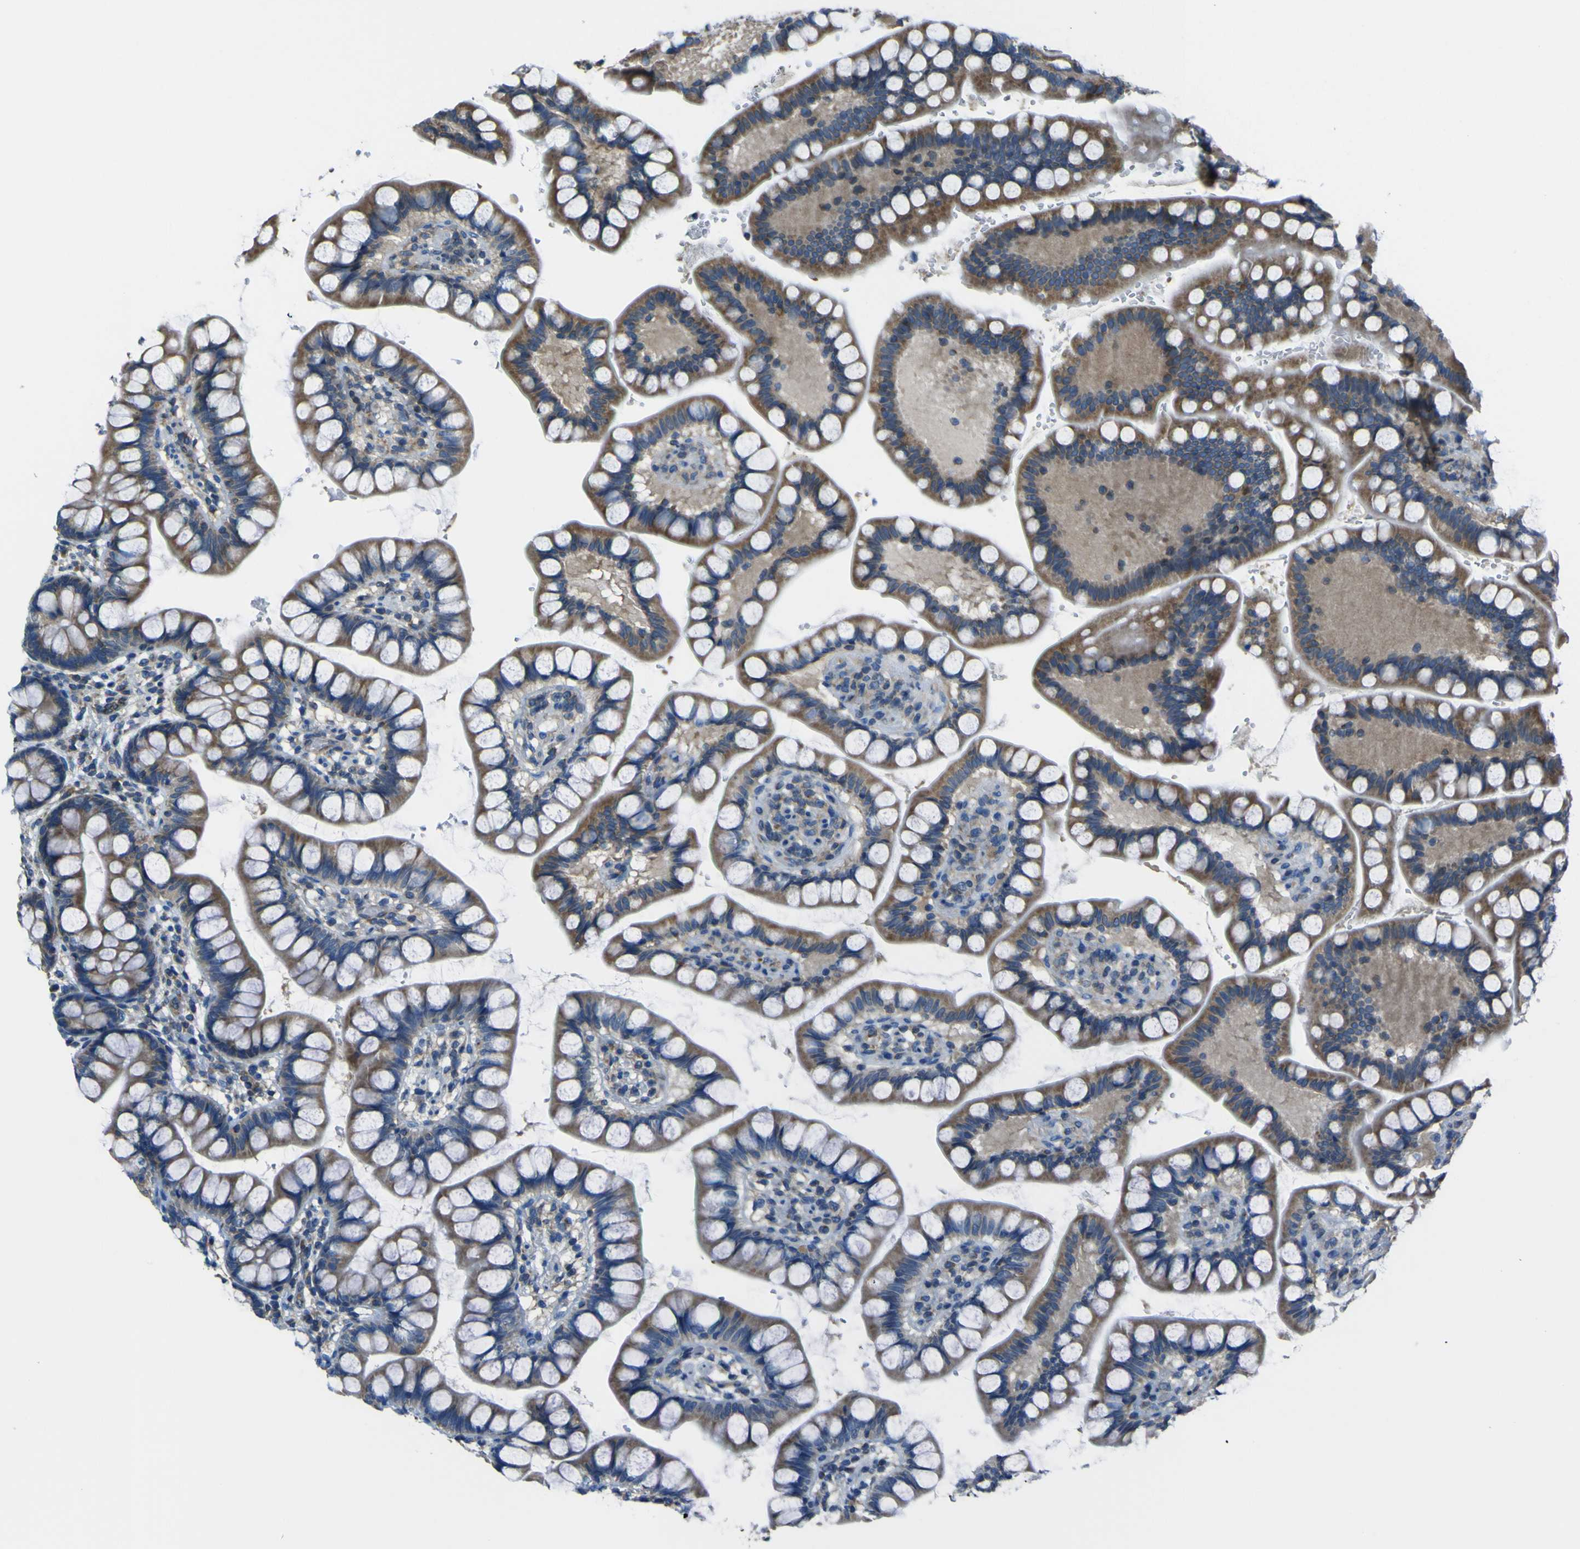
{"staining": {"intensity": "moderate", "quantity": ">75%", "location": "cytoplasmic/membranous"}, "tissue": "small intestine", "cell_type": "Glandular cells", "image_type": "normal", "snomed": [{"axis": "morphology", "description": "Normal tissue, NOS"}, {"axis": "topography", "description": "Small intestine"}], "caption": "About >75% of glandular cells in normal human small intestine show moderate cytoplasmic/membranous protein positivity as visualized by brown immunohistochemical staining.", "gene": "STIM1", "patient": {"sex": "female", "age": 58}}